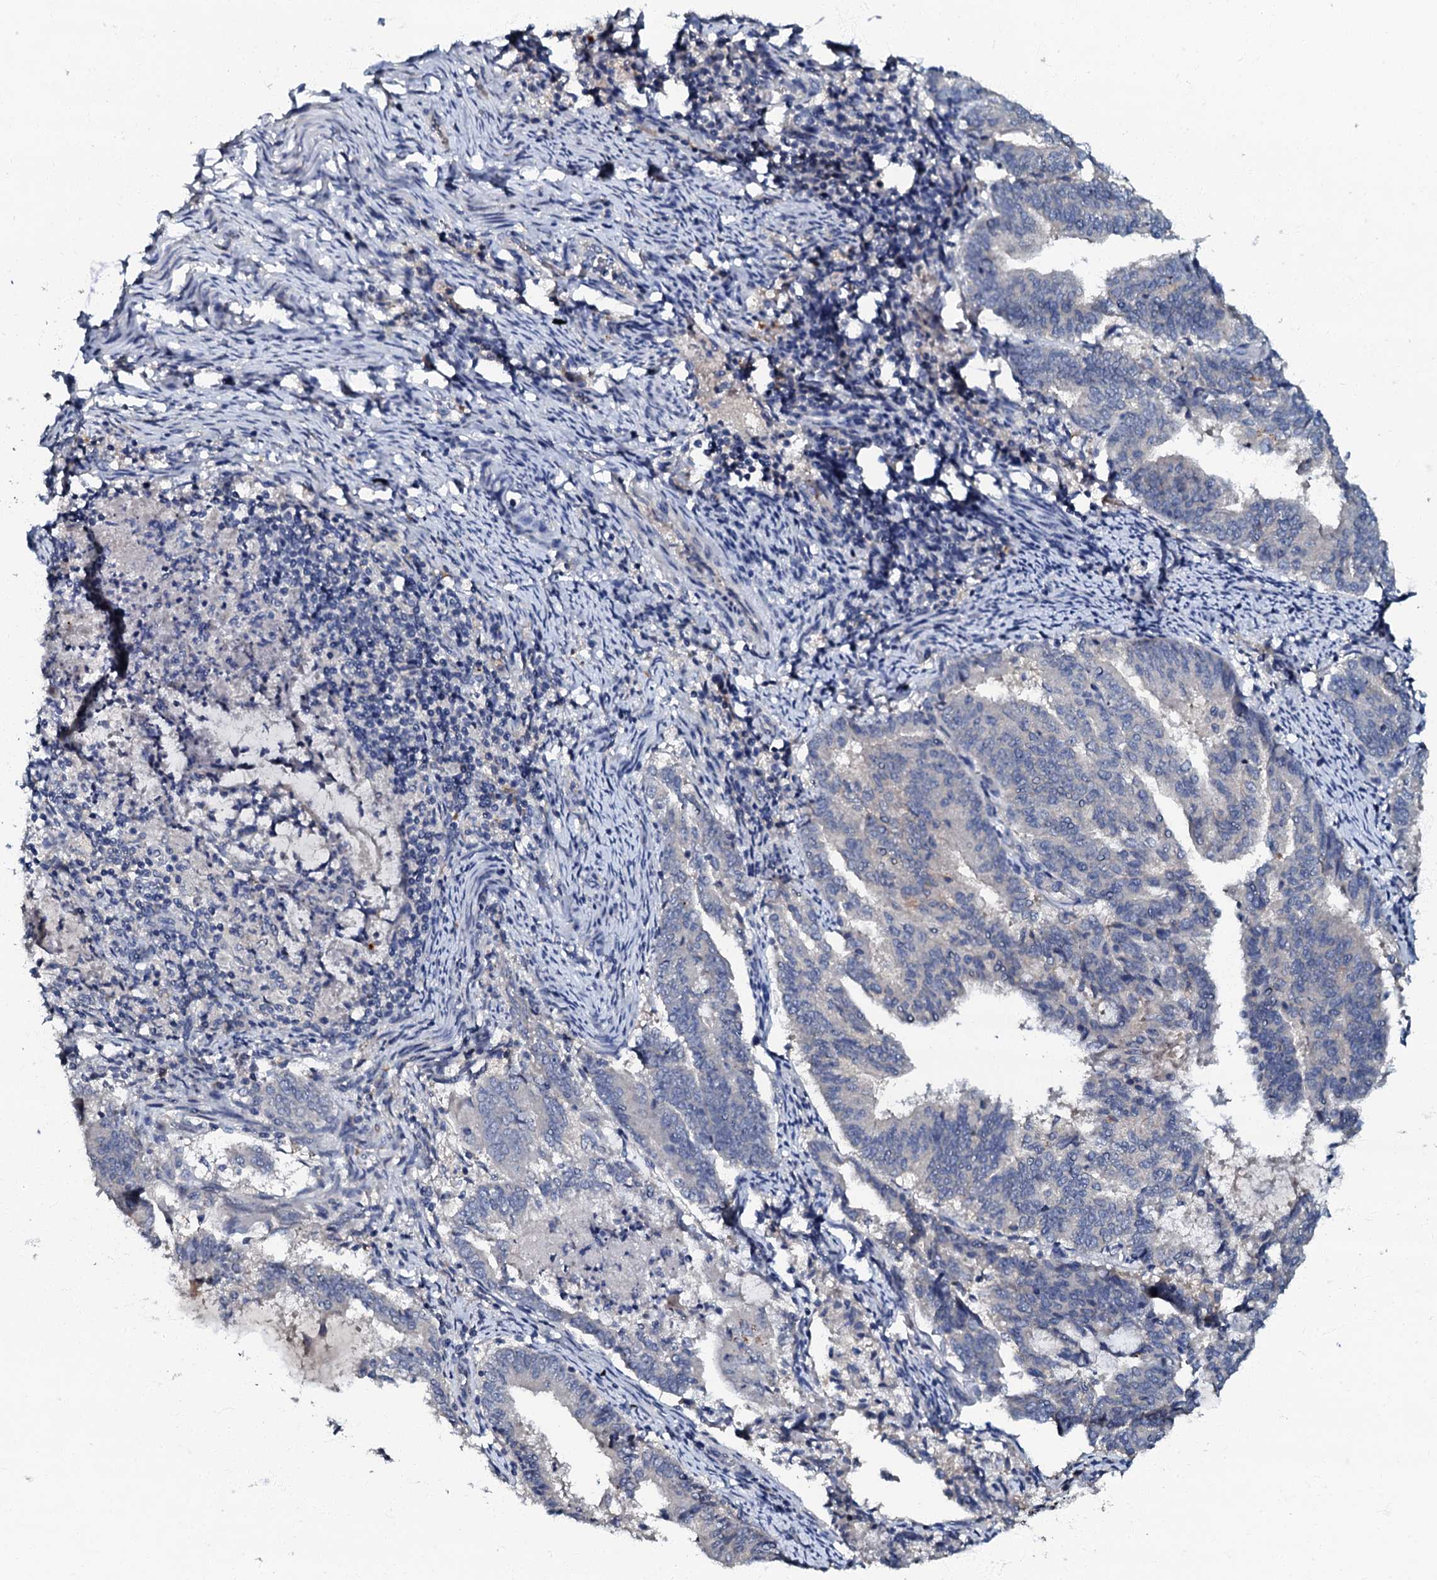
{"staining": {"intensity": "negative", "quantity": "none", "location": "none"}, "tissue": "endometrial cancer", "cell_type": "Tumor cells", "image_type": "cancer", "snomed": [{"axis": "morphology", "description": "Adenocarcinoma, NOS"}, {"axis": "topography", "description": "Endometrium"}], "caption": "Immunohistochemistry (IHC) of endometrial cancer (adenocarcinoma) exhibits no positivity in tumor cells.", "gene": "OLAH", "patient": {"sex": "female", "age": 80}}